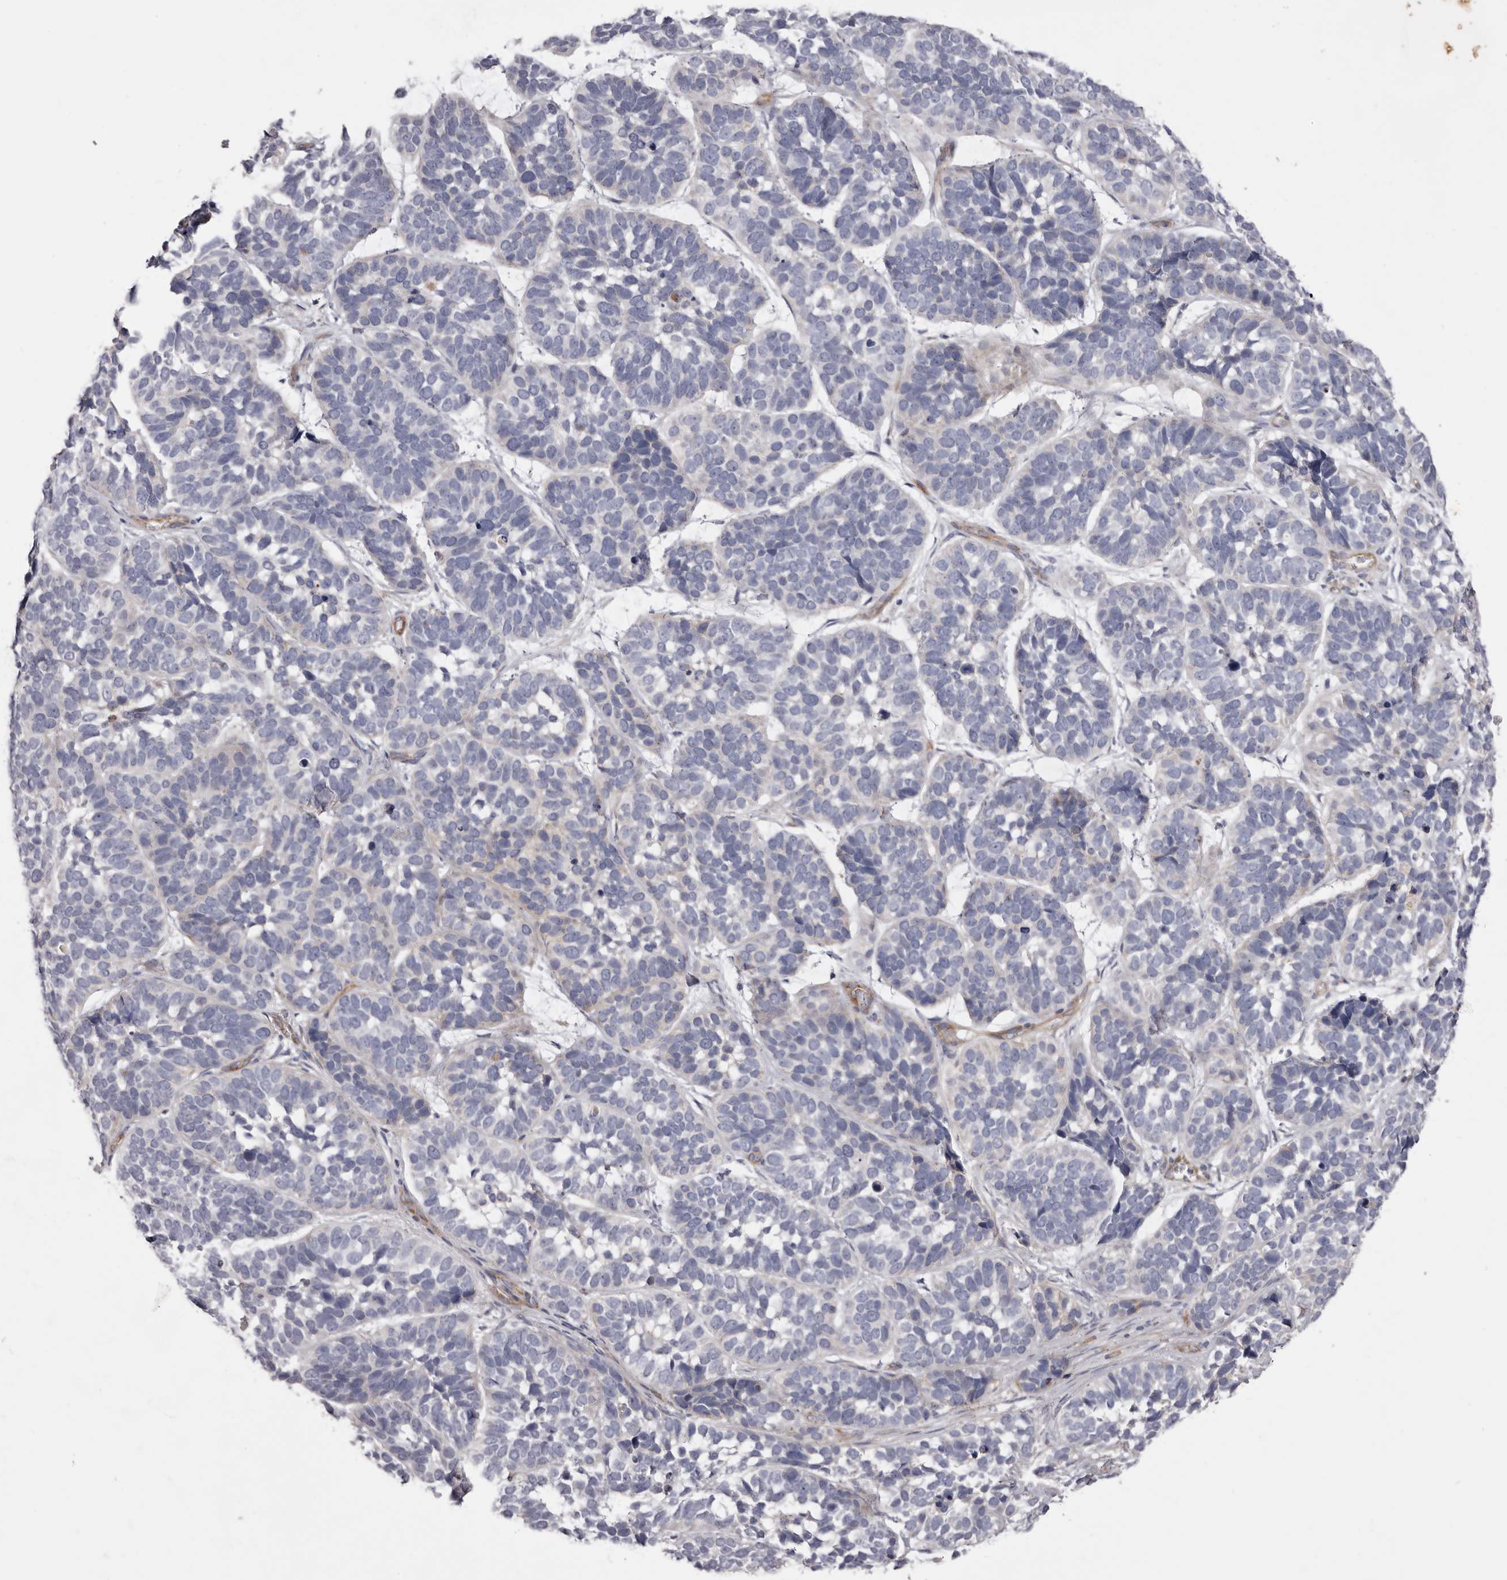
{"staining": {"intensity": "negative", "quantity": "none", "location": "none"}, "tissue": "skin cancer", "cell_type": "Tumor cells", "image_type": "cancer", "snomed": [{"axis": "morphology", "description": "Basal cell carcinoma"}, {"axis": "topography", "description": "Skin"}], "caption": "Human skin cancer stained for a protein using immunohistochemistry (IHC) reveals no staining in tumor cells.", "gene": "PEG10", "patient": {"sex": "male", "age": 62}}